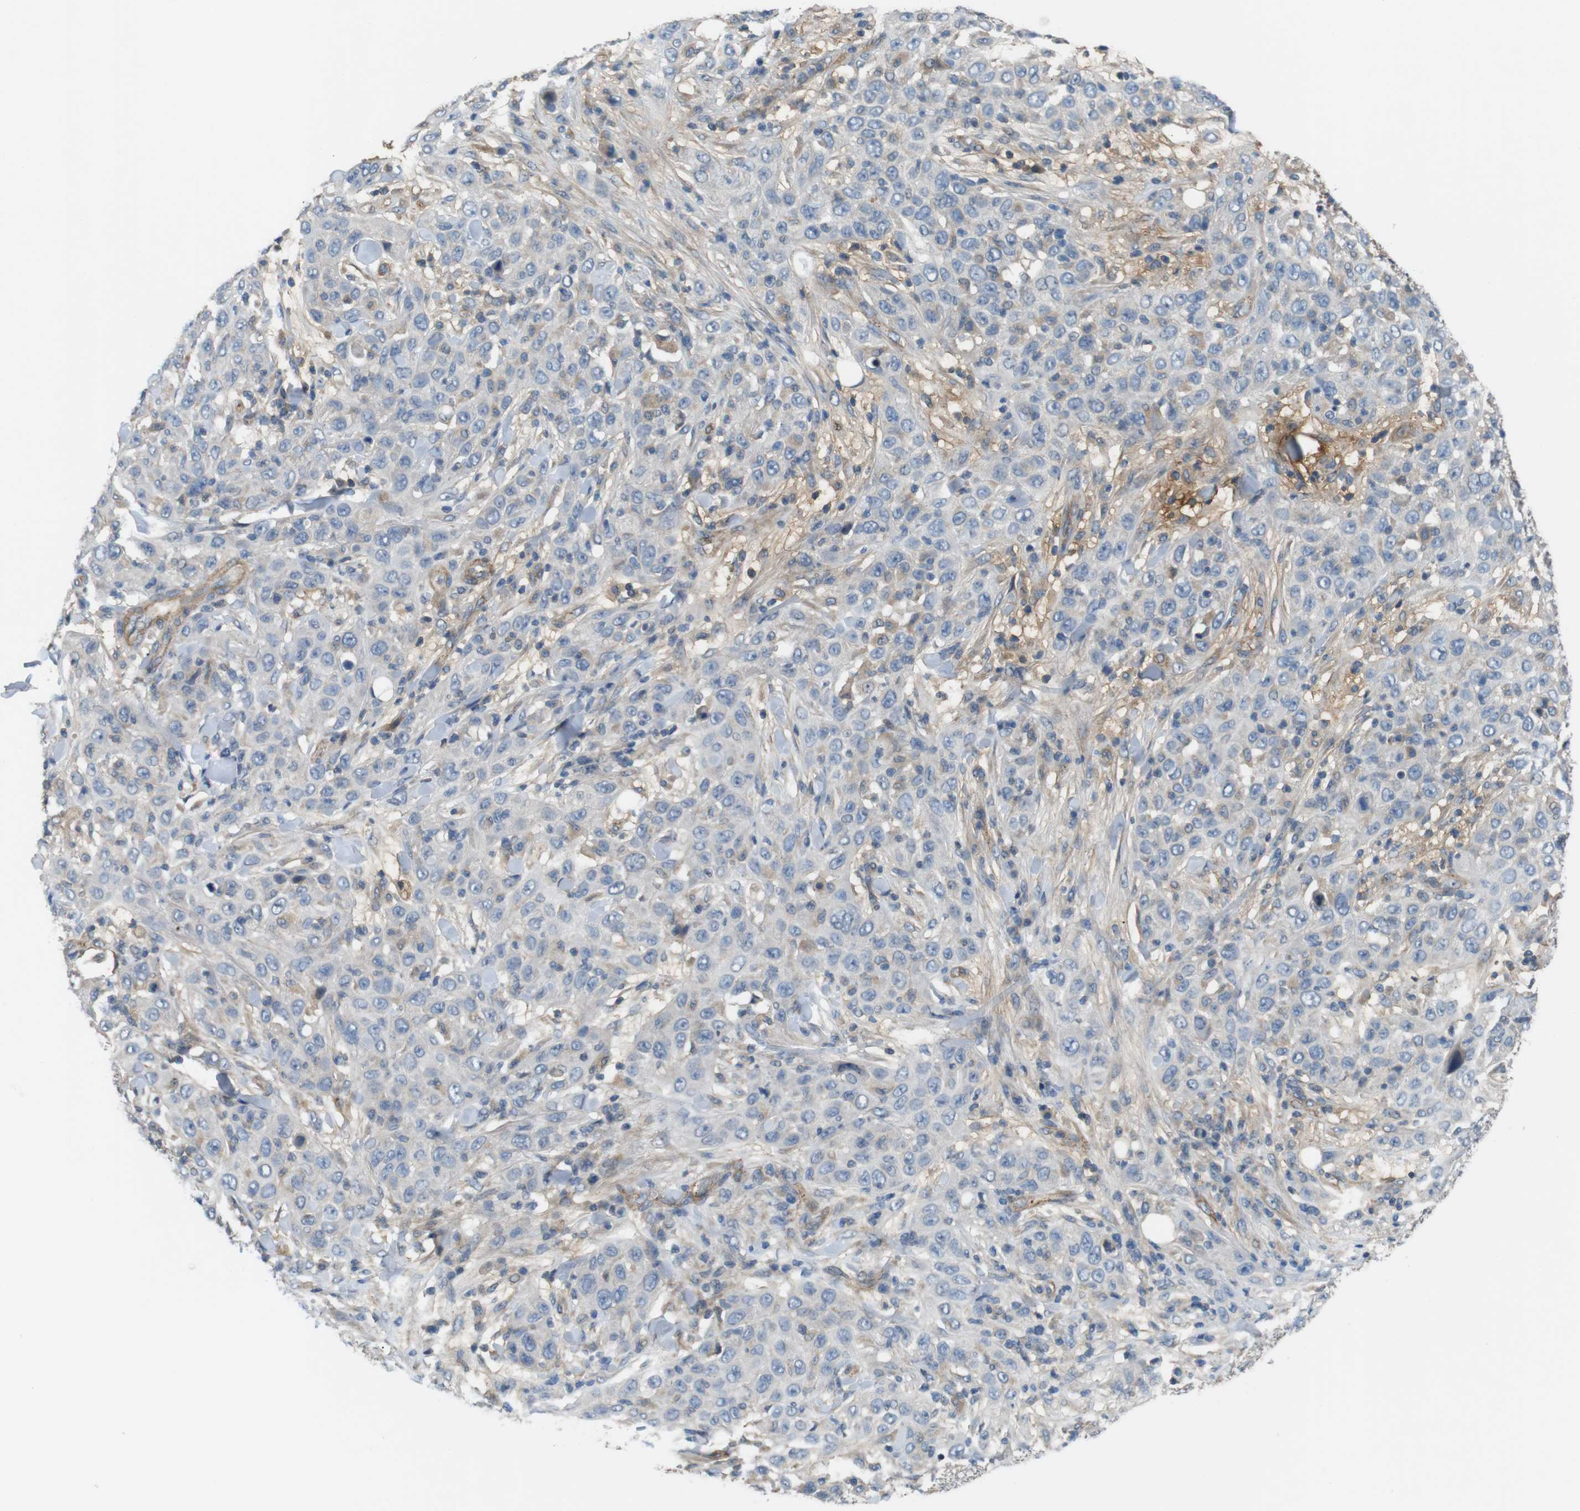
{"staining": {"intensity": "negative", "quantity": "none", "location": "none"}, "tissue": "skin cancer", "cell_type": "Tumor cells", "image_type": "cancer", "snomed": [{"axis": "morphology", "description": "Squamous cell carcinoma, NOS"}, {"axis": "topography", "description": "Skin"}], "caption": "Histopathology image shows no significant protein expression in tumor cells of squamous cell carcinoma (skin).", "gene": "BVES", "patient": {"sex": "female", "age": 88}}